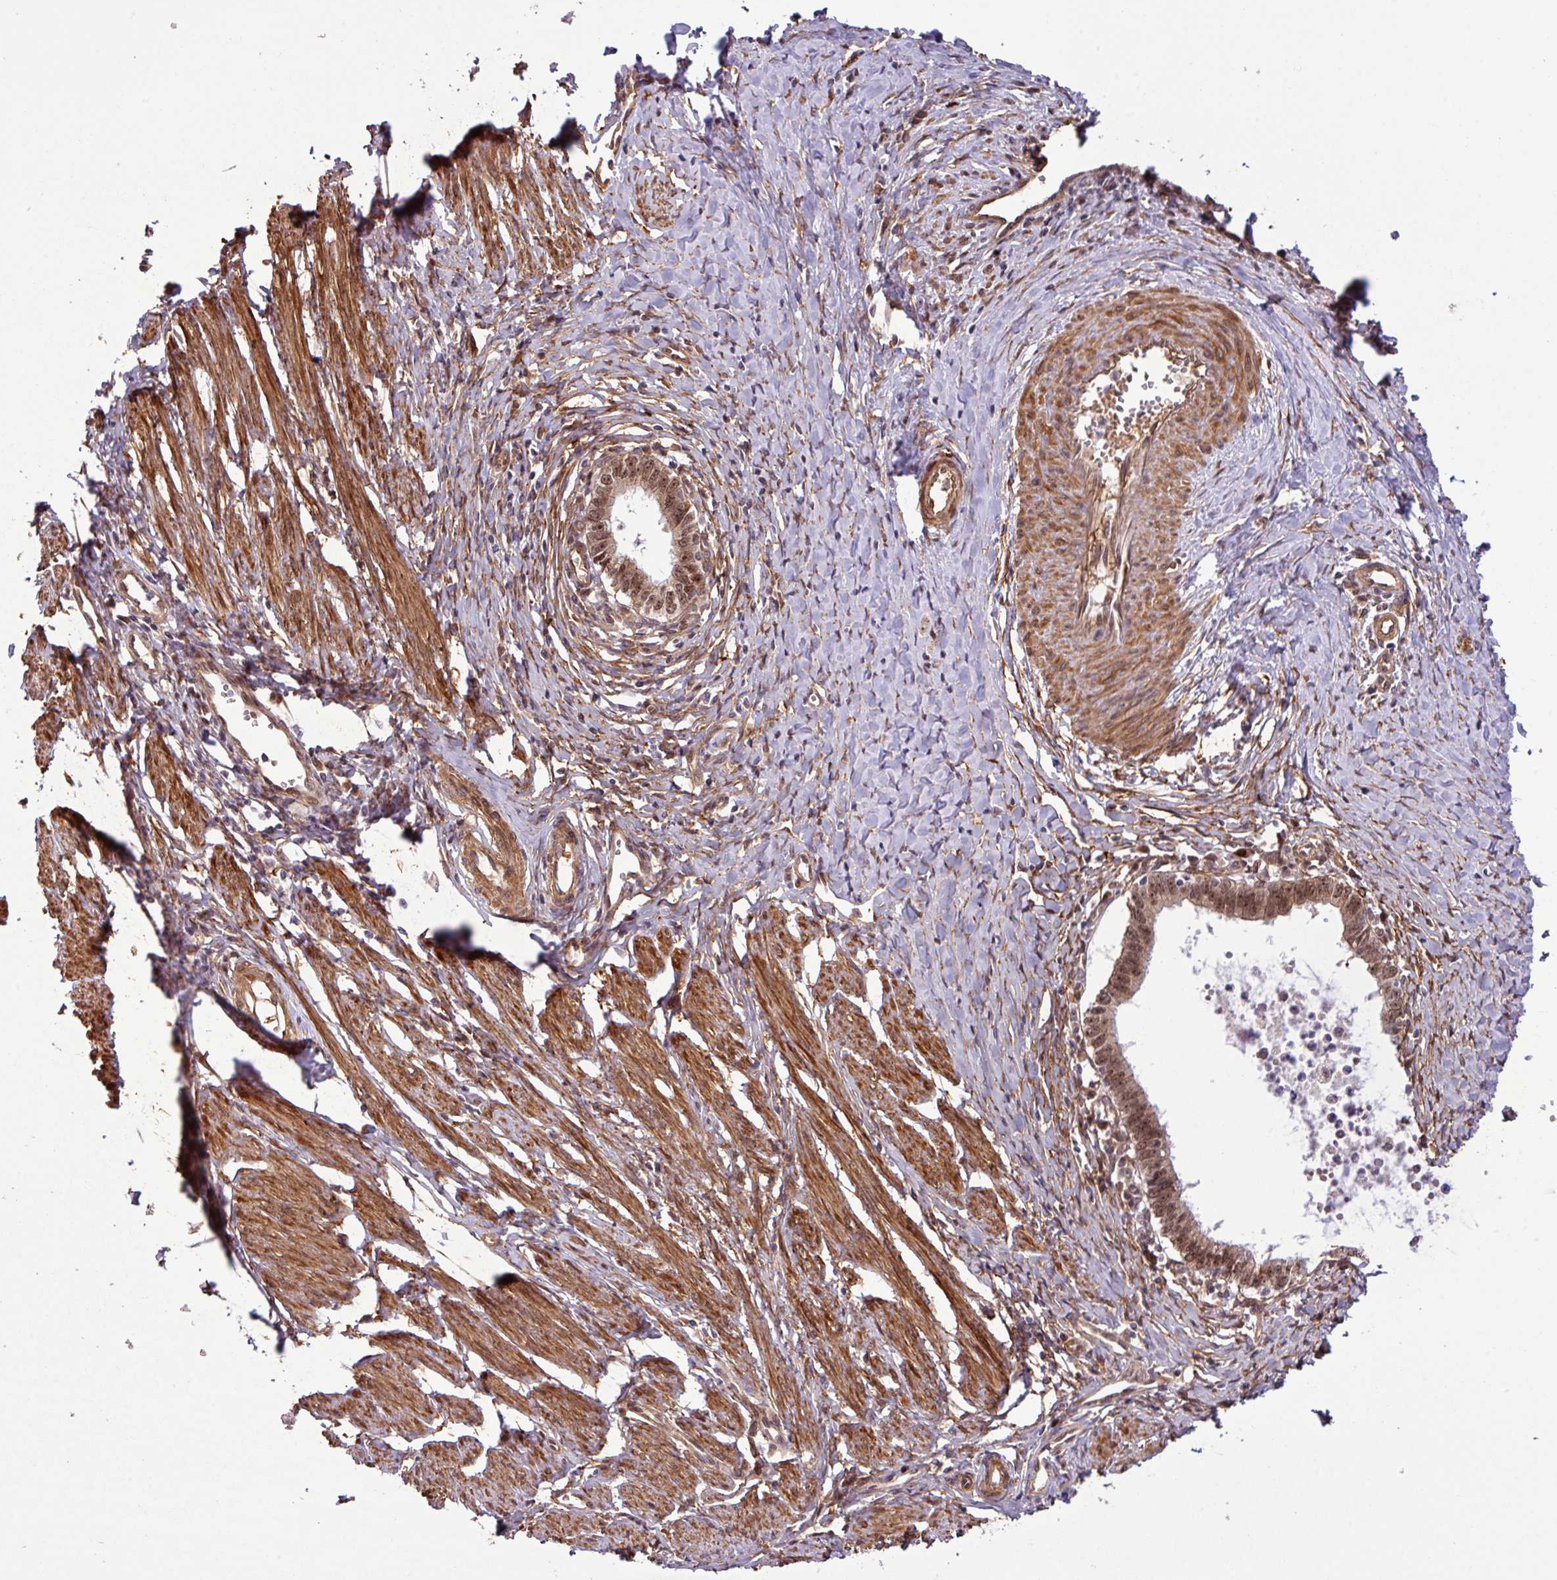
{"staining": {"intensity": "moderate", "quantity": ">75%", "location": "nuclear"}, "tissue": "cervical cancer", "cell_type": "Tumor cells", "image_type": "cancer", "snomed": [{"axis": "morphology", "description": "Adenocarcinoma, NOS"}, {"axis": "topography", "description": "Cervix"}], "caption": "IHC image of cervical cancer stained for a protein (brown), which shows medium levels of moderate nuclear expression in approximately >75% of tumor cells.", "gene": "C7orf50", "patient": {"sex": "female", "age": 36}}